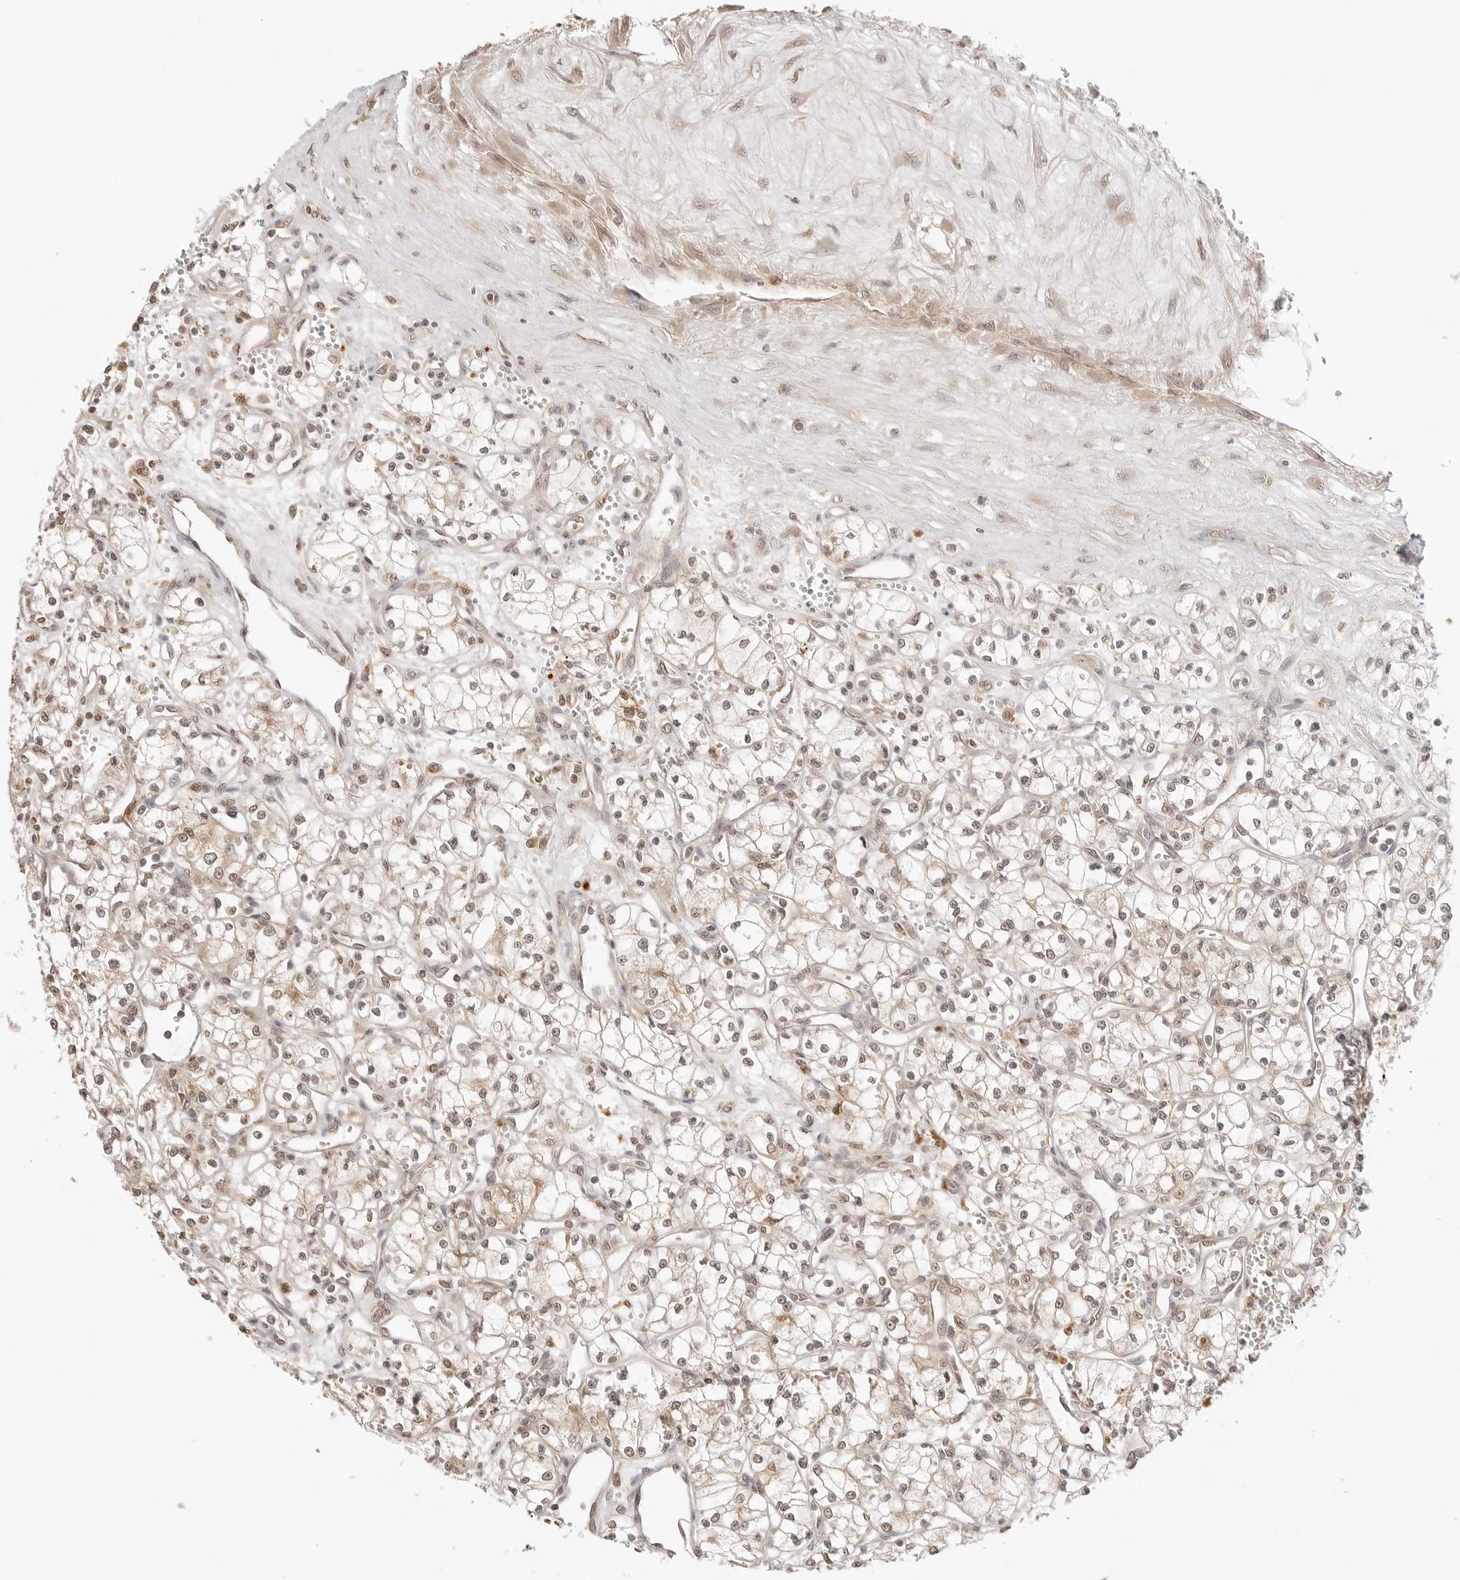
{"staining": {"intensity": "weak", "quantity": ">75%", "location": "nuclear"}, "tissue": "renal cancer", "cell_type": "Tumor cells", "image_type": "cancer", "snomed": [{"axis": "morphology", "description": "Adenocarcinoma, NOS"}, {"axis": "topography", "description": "Kidney"}], "caption": "Adenocarcinoma (renal) stained with a protein marker displays weak staining in tumor cells.", "gene": "GPR34", "patient": {"sex": "male", "age": 59}}